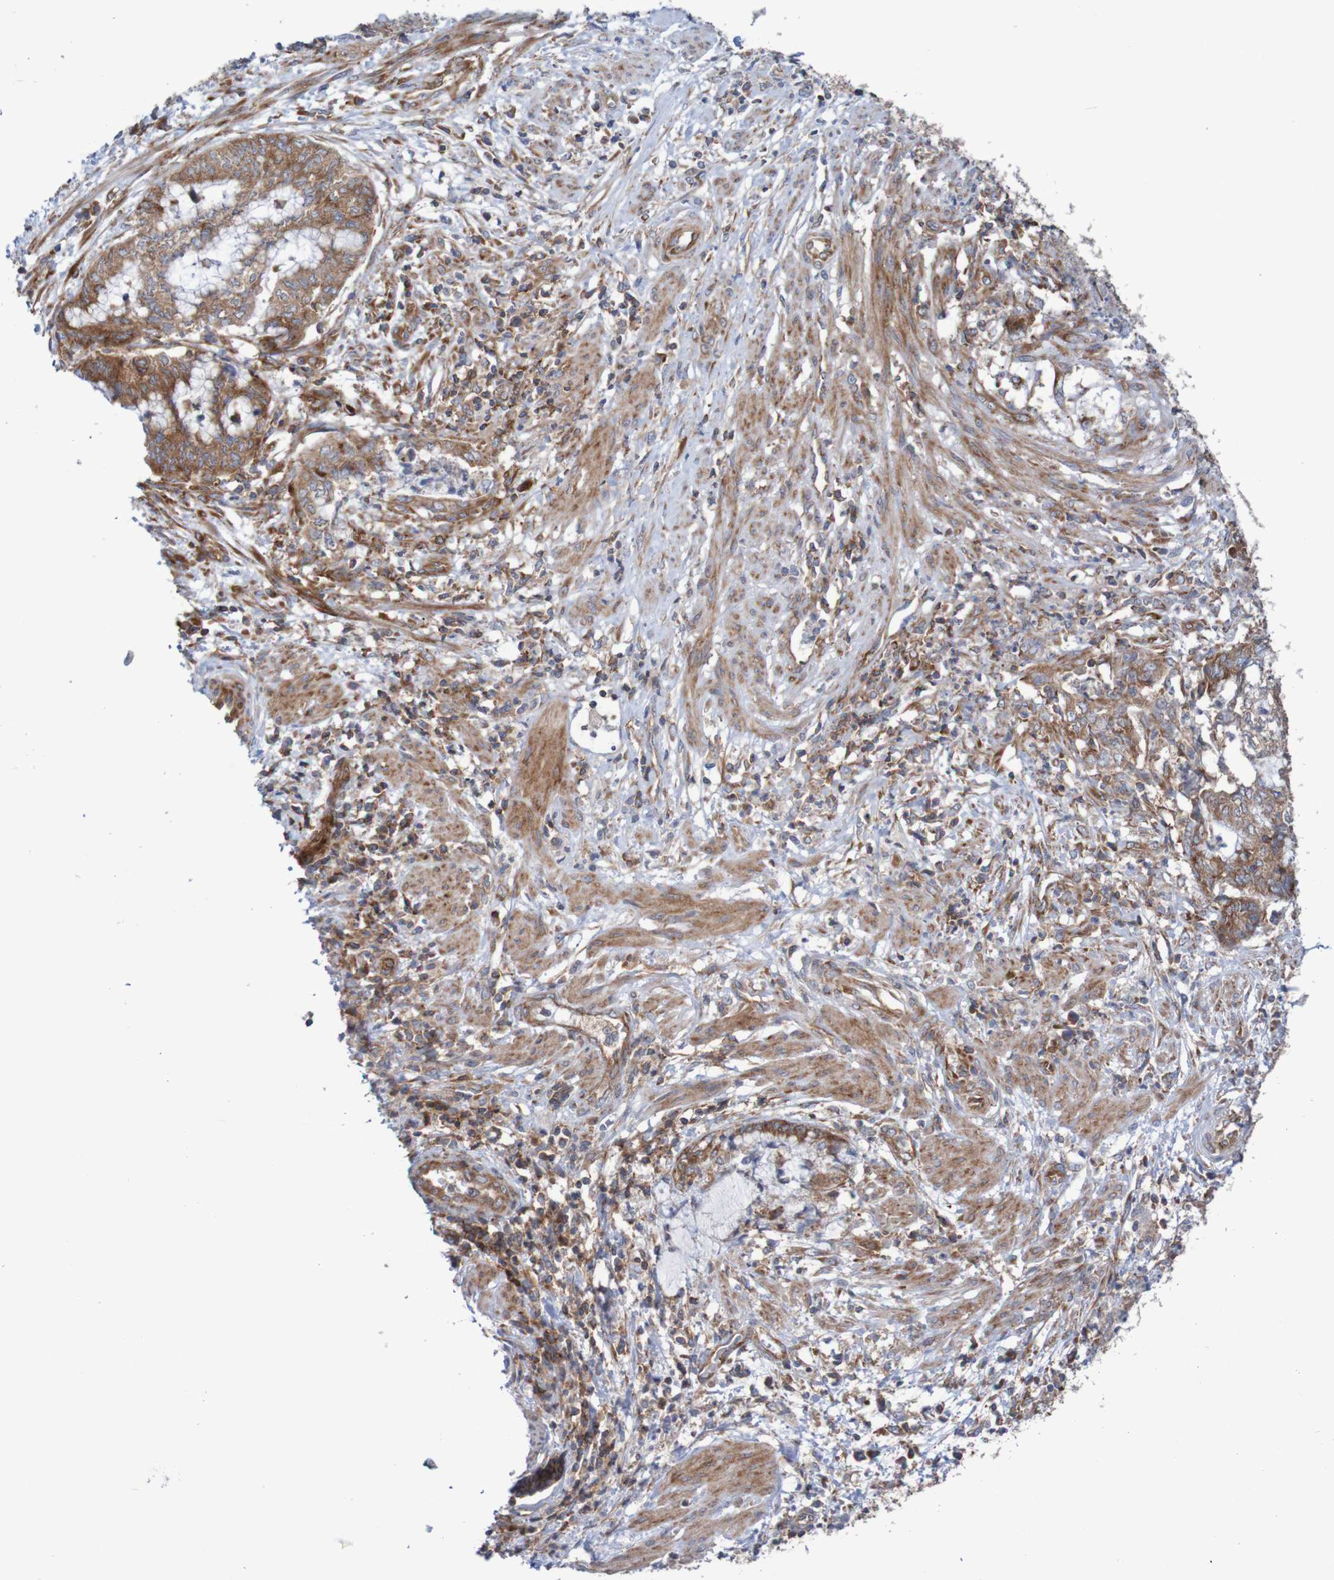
{"staining": {"intensity": "moderate", "quantity": ">75%", "location": "cytoplasmic/membranous"}, "tissue": "endometrial cancer", "cell_type": "Tumor cells", "image_type": "cancer", "snomed": [{"axis": "morphology", "description": "Necrosis, NOS"}, {"axis": "morphology", "description": "Adenocarcinoma, NOS"}, {"axis": "topography", "description": "Endometrium"}], "caption": "About >75% of tumor cells in endometrial adenocarcinoma demonstrate moderate cytoplasmic/membranous protein expression as visualized by brown immunohistochemical staining.", "gene": "FXR2", "patient": {"sex": "female", "age": 79}}